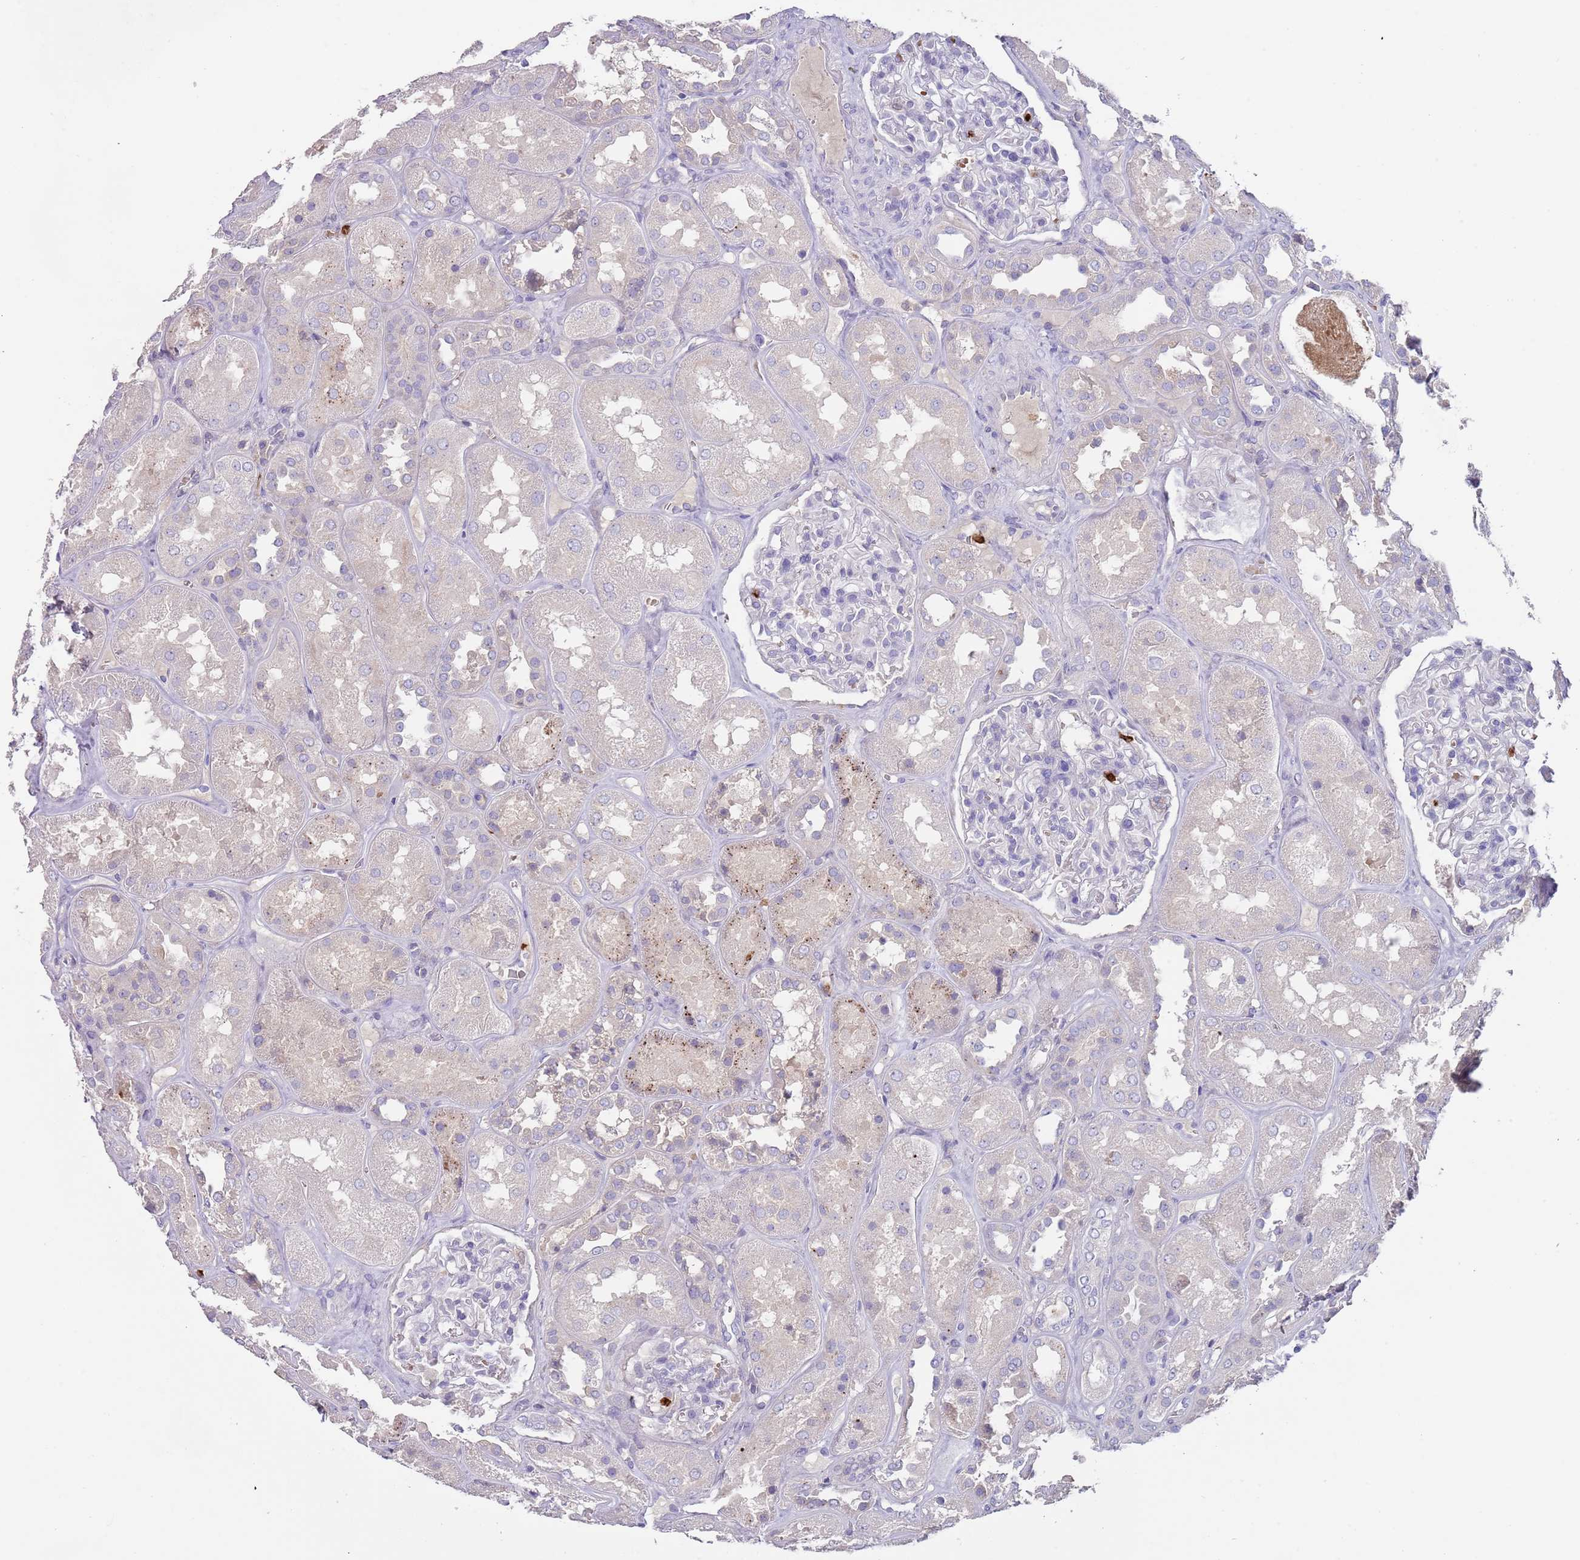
{"staining": {"intensity": "negative", "quantity": "none", "location": "none"}, "tissue": "kidney", "cell_type": "Cells in glomeruli", "image_type": "normal", "snomed": [{"axis": "morphology", "description": "Normal tissue, NOS"}, {"axis": "topography", "description": "Kidney"}], "caption": "High power microscopy micrograph of an immunohistochemistry (IHC) histopathology image of benign kidney, revealing no significant staining in cells in glomeruli.", "gene": "TMEM251", "patient": {"sex": "male", "age": 70}}